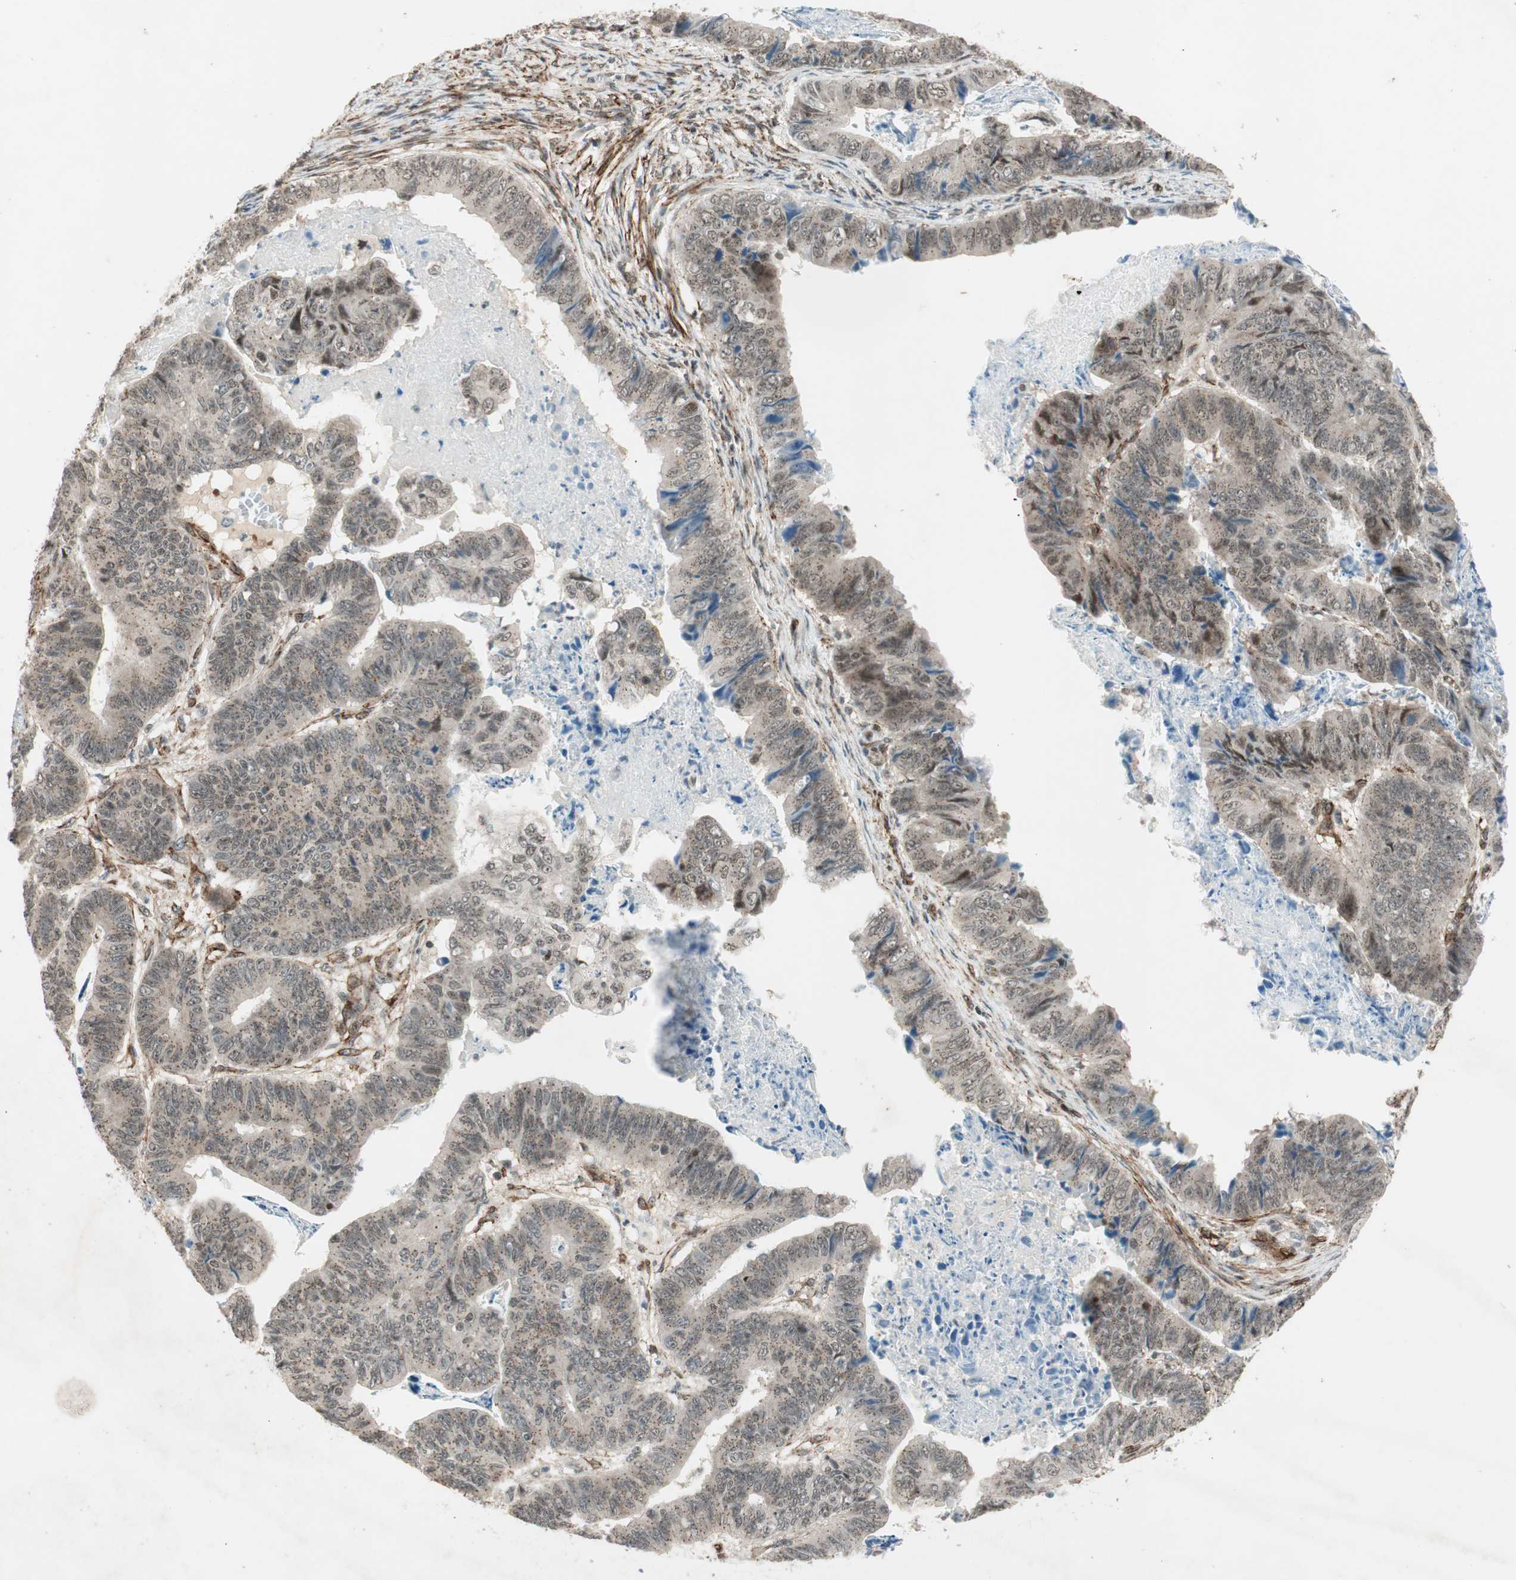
{"staining": {"intensity": "moderate", "quantity": ">75%", "location": "cytoplasmic/membranous,nuclear"}, "tissue": "stomach cancer", "cell_type": "Tumor cells", "image_type": "cancer", "snomed": [{"axis": "morphology", "description": "Adenocarcinoma, NOS"}, {"axis": "topography", "description": "Stomach, lower"}], "caption": "Human stomach adenocarcinoma stained with a protein marker demonstrates moderate staining in tumor cells.", "gene": "CDK19", "patient": {"sex": "male", "age": 77}}